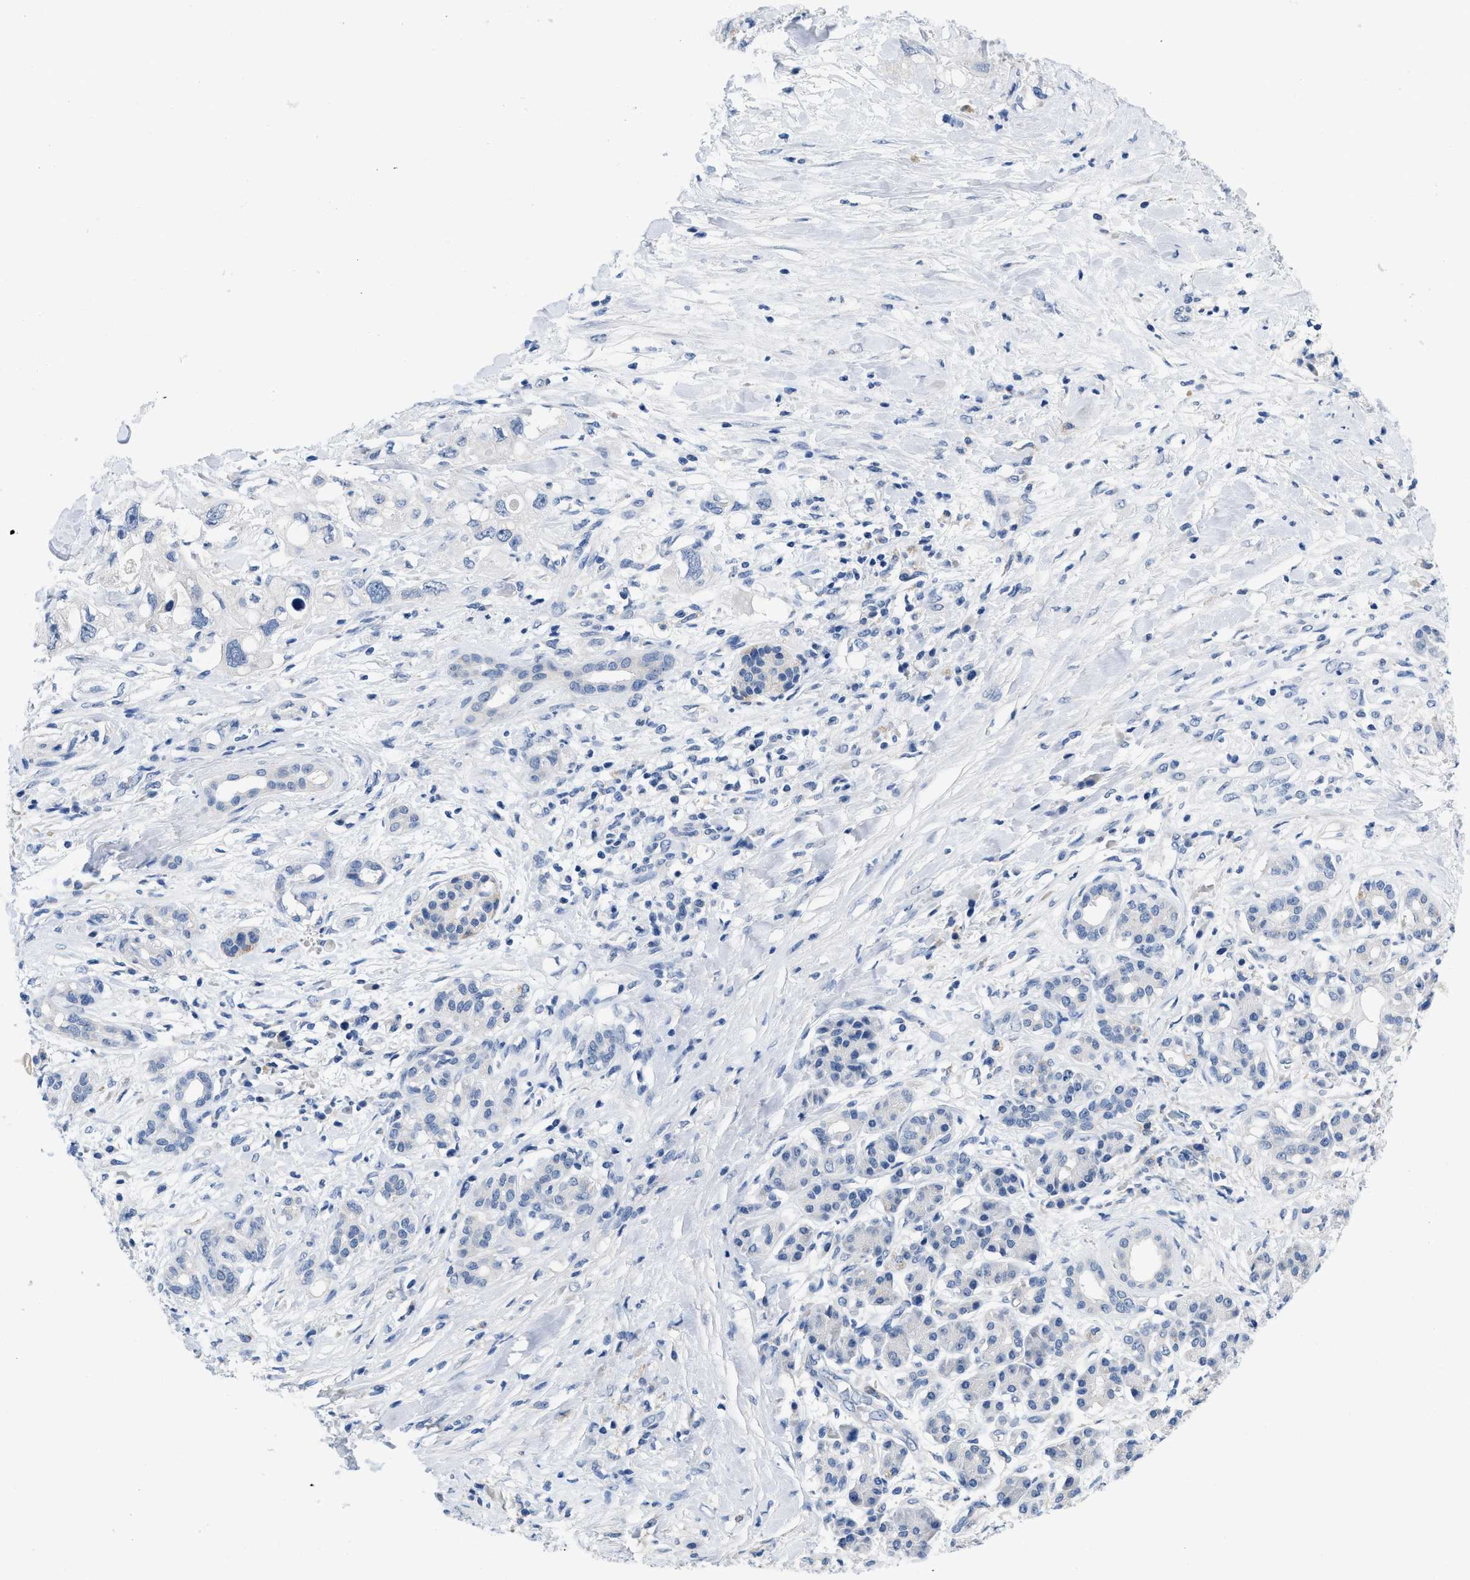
{"staining": {"intensity": "negative", "quantity": "none", "location": "none"}, "tissue": "pancreatic cancer", "cell_type": "Tumor cells", "image_type": "cancer", "snomed": [{"axis": "morphology", "description": "Adenocarcinoma, NOS"}, {"axis": "topography", "description": "Pancreas"}], "caption": "Micrograph shows no significant protein positivity in tumor cells of pancreatic cancer. (DAB (3,3'-diaminobenzidine) immunohistochemistry (IHC) visualized using brightfield microscopy, high magnification).", "gene": "PYY", "patient": {"sex": "female", "age": 56}}